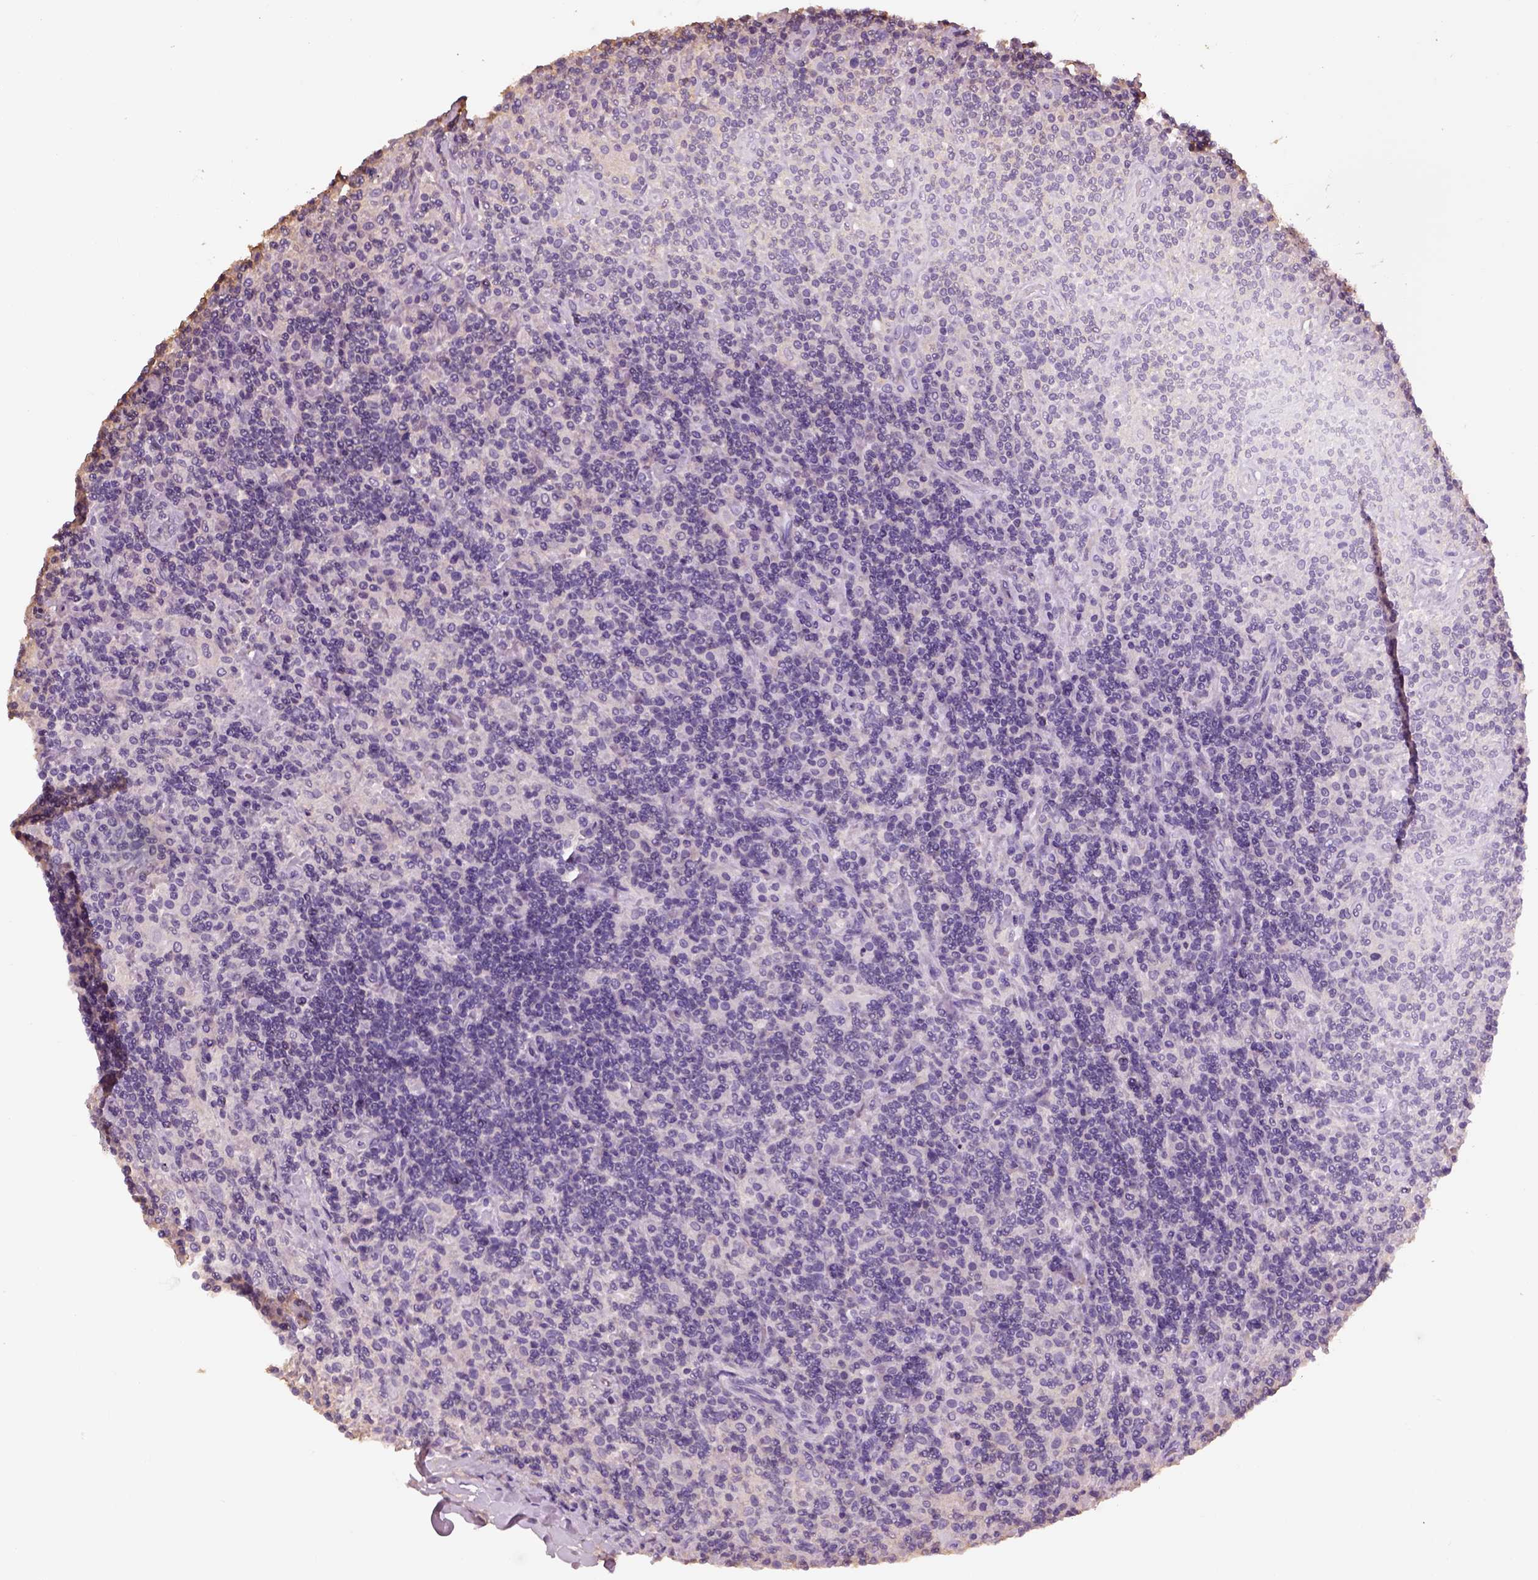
{"staining": {"intensity": "negative", "quantity": "none", "location": "none"}, "tissue": "lymphoma", "cell_type": "Tumor cells", "image_type": "cancer", "snomed": [{"axis": "morphology", "description": "Hodgkin's disease, NOS"}, {"axis": "topography", "description": "Lymph node"}], "caption": "IHC image of neoplastic tissue: Hodgkin's disease stained with DAB shows no significant protein staining in tumor cells. The staining was performed using DAB to visualize the protein expression in brown, while the nuclei were stained in blue with hematoxylin (Magnification: 20x).", "gene": "OTUD6A", "patient": {"sex": "male", "age": 70}}